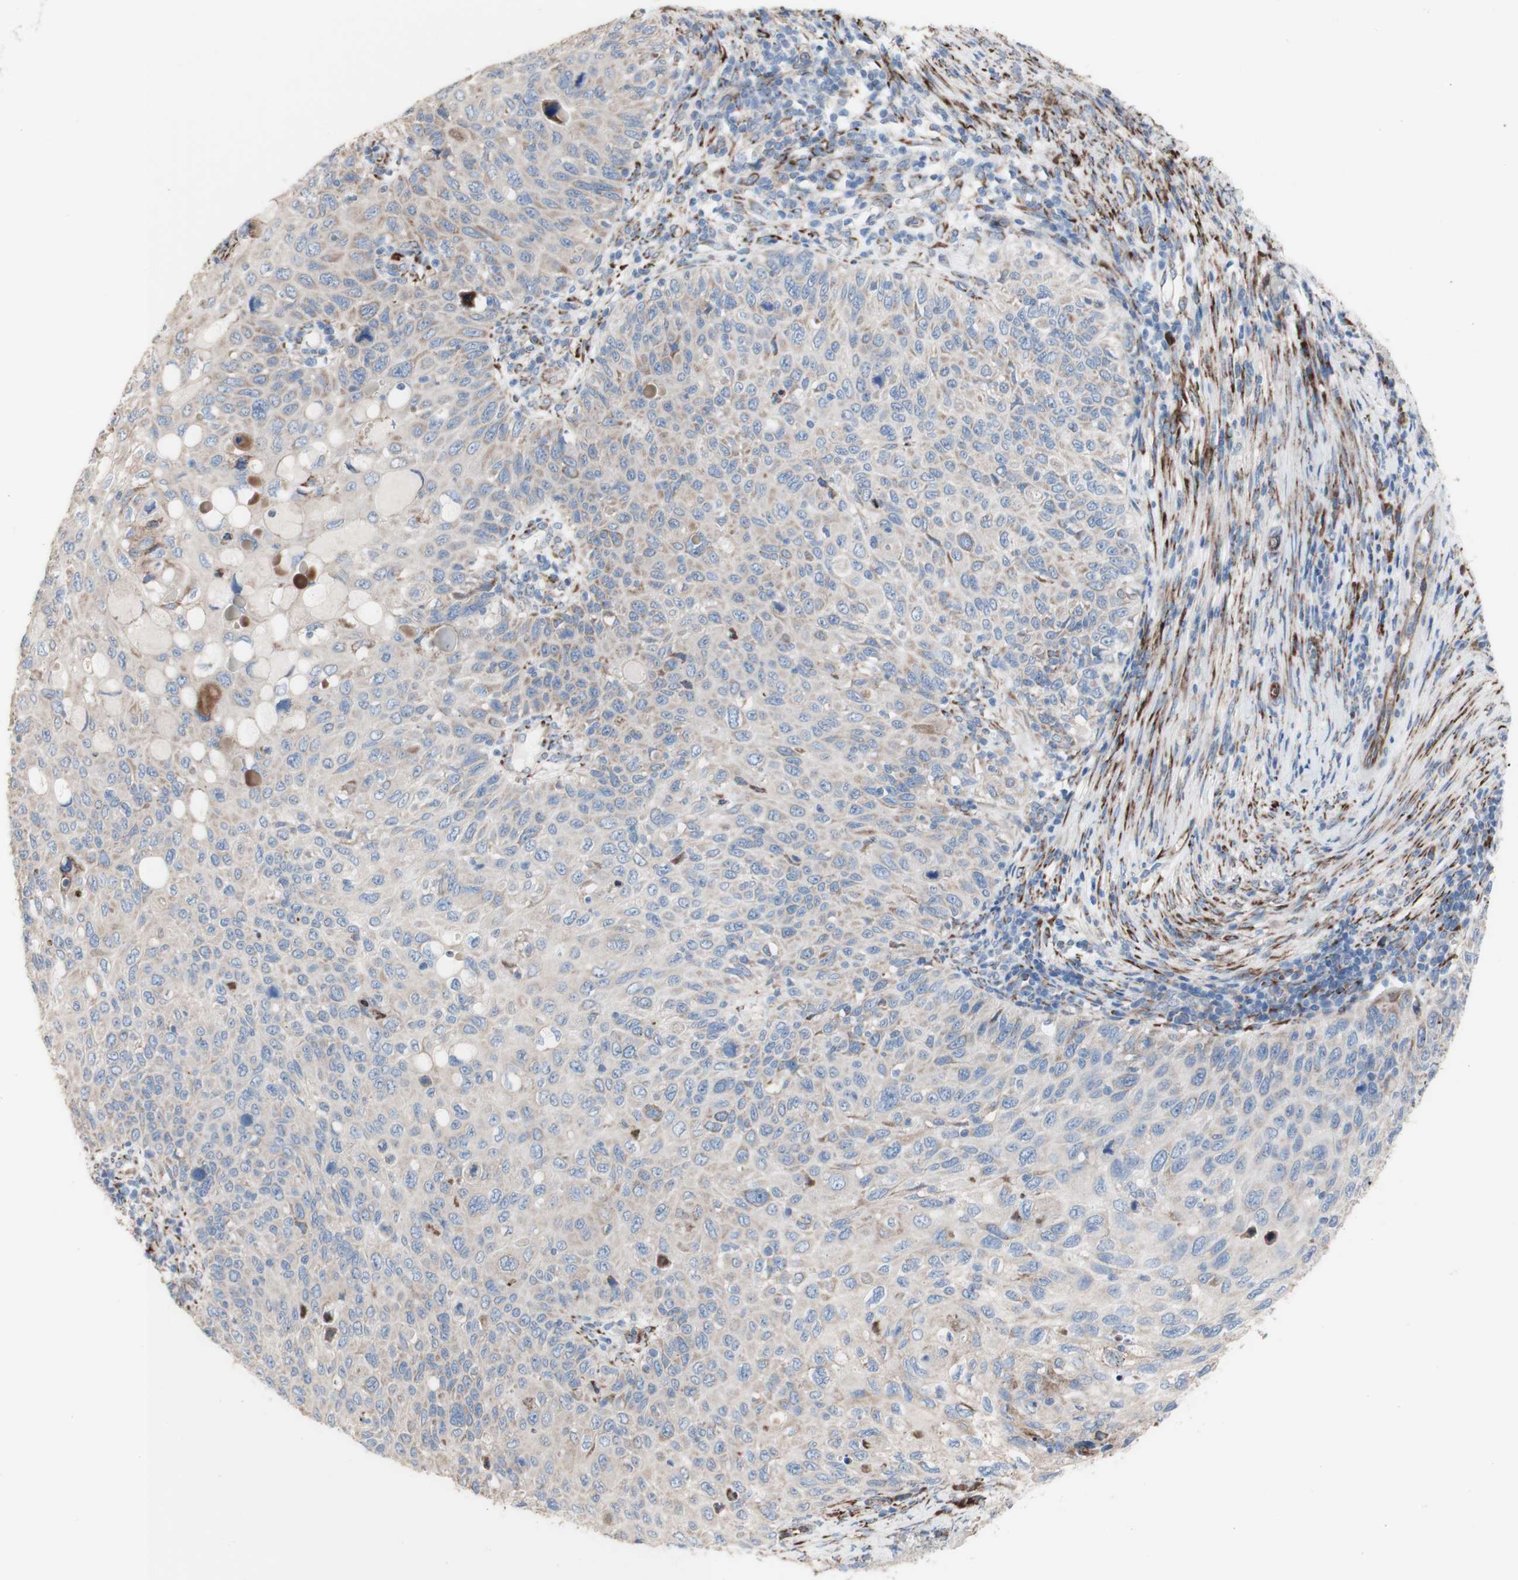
{"staining": {"intensity": "weak", "quantity": ">75%", "location": "cytoplasmic/membranous"}, "tissue": "cervical cancer", "cell_type": "Tumor cells", "image_type": "cancer", "snomed": [{"axis": "morphology", "description": "Squamous cell carcinoma, NOS"}, {"axis": "topography", "description": "Cervix"}], "caption": "Cervical squamous cell carcinoma was stained to show a protein in brown. There is low levels of weak cytoplasmic/membranous positivity in approximately >75% of tumor cells.", "gene": "AGPAT5", "patient": {"sex": "female", "age": 70}}